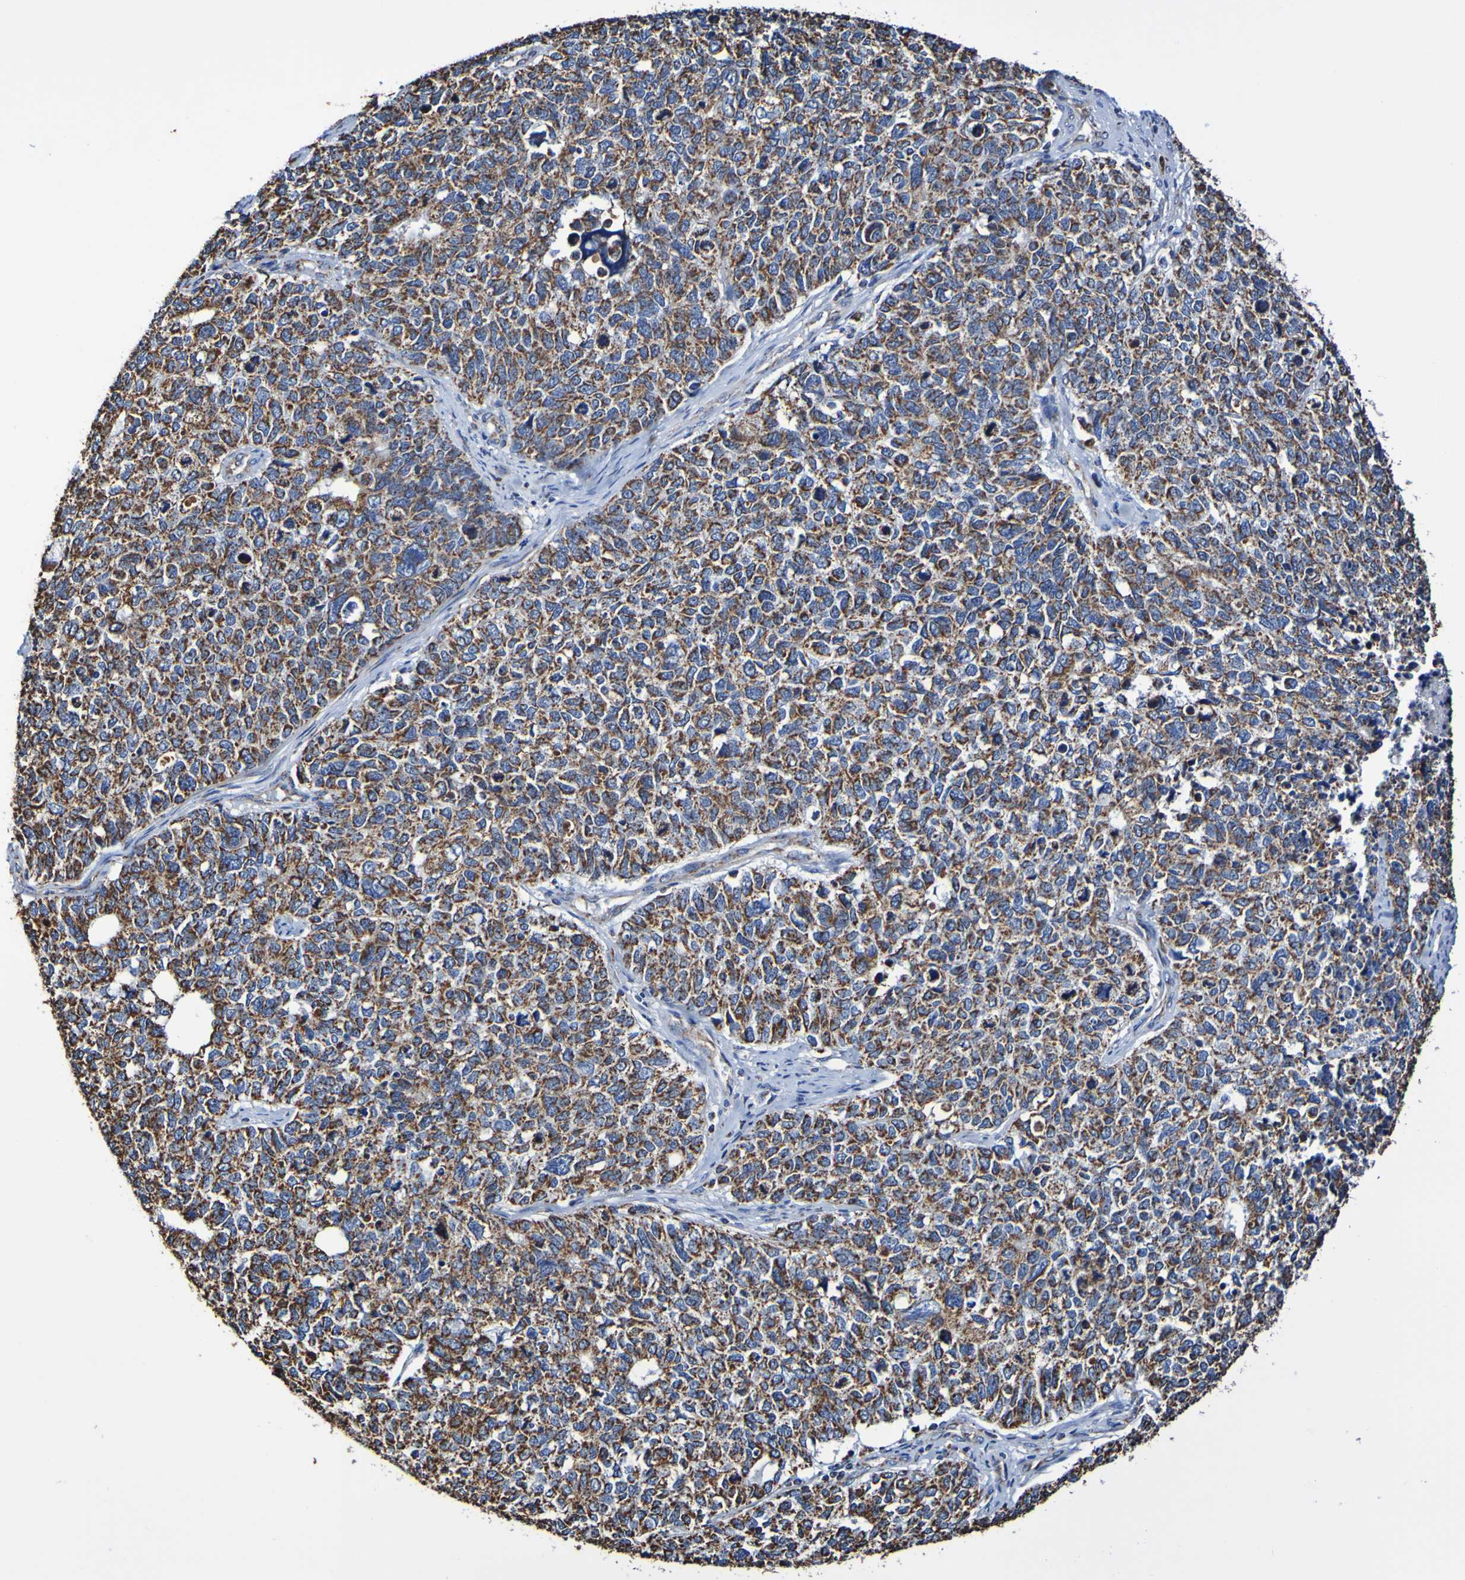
{"staining": {"intensity": "moderate", "quantity": ">75%", "location": "cytoplasmic/membranous"}, "tissue": "cervical cancer", "cell_type": "Tumor cells", "image_type": "cancer", "snomed": [{"axis": "morphology", "description": "Squamous cell carcinoma, NOS"}, {"axis": "topography", "description": "Cervix"}], "caption": "An image showing moderate cytoplasmic/membranous expression in approximately >75% of tumor cells in cervical cancer, as visualized by brown immunohistochemical staining.", "gene": "IL18R1", "patient": {"sex": "female", "age": 63}}